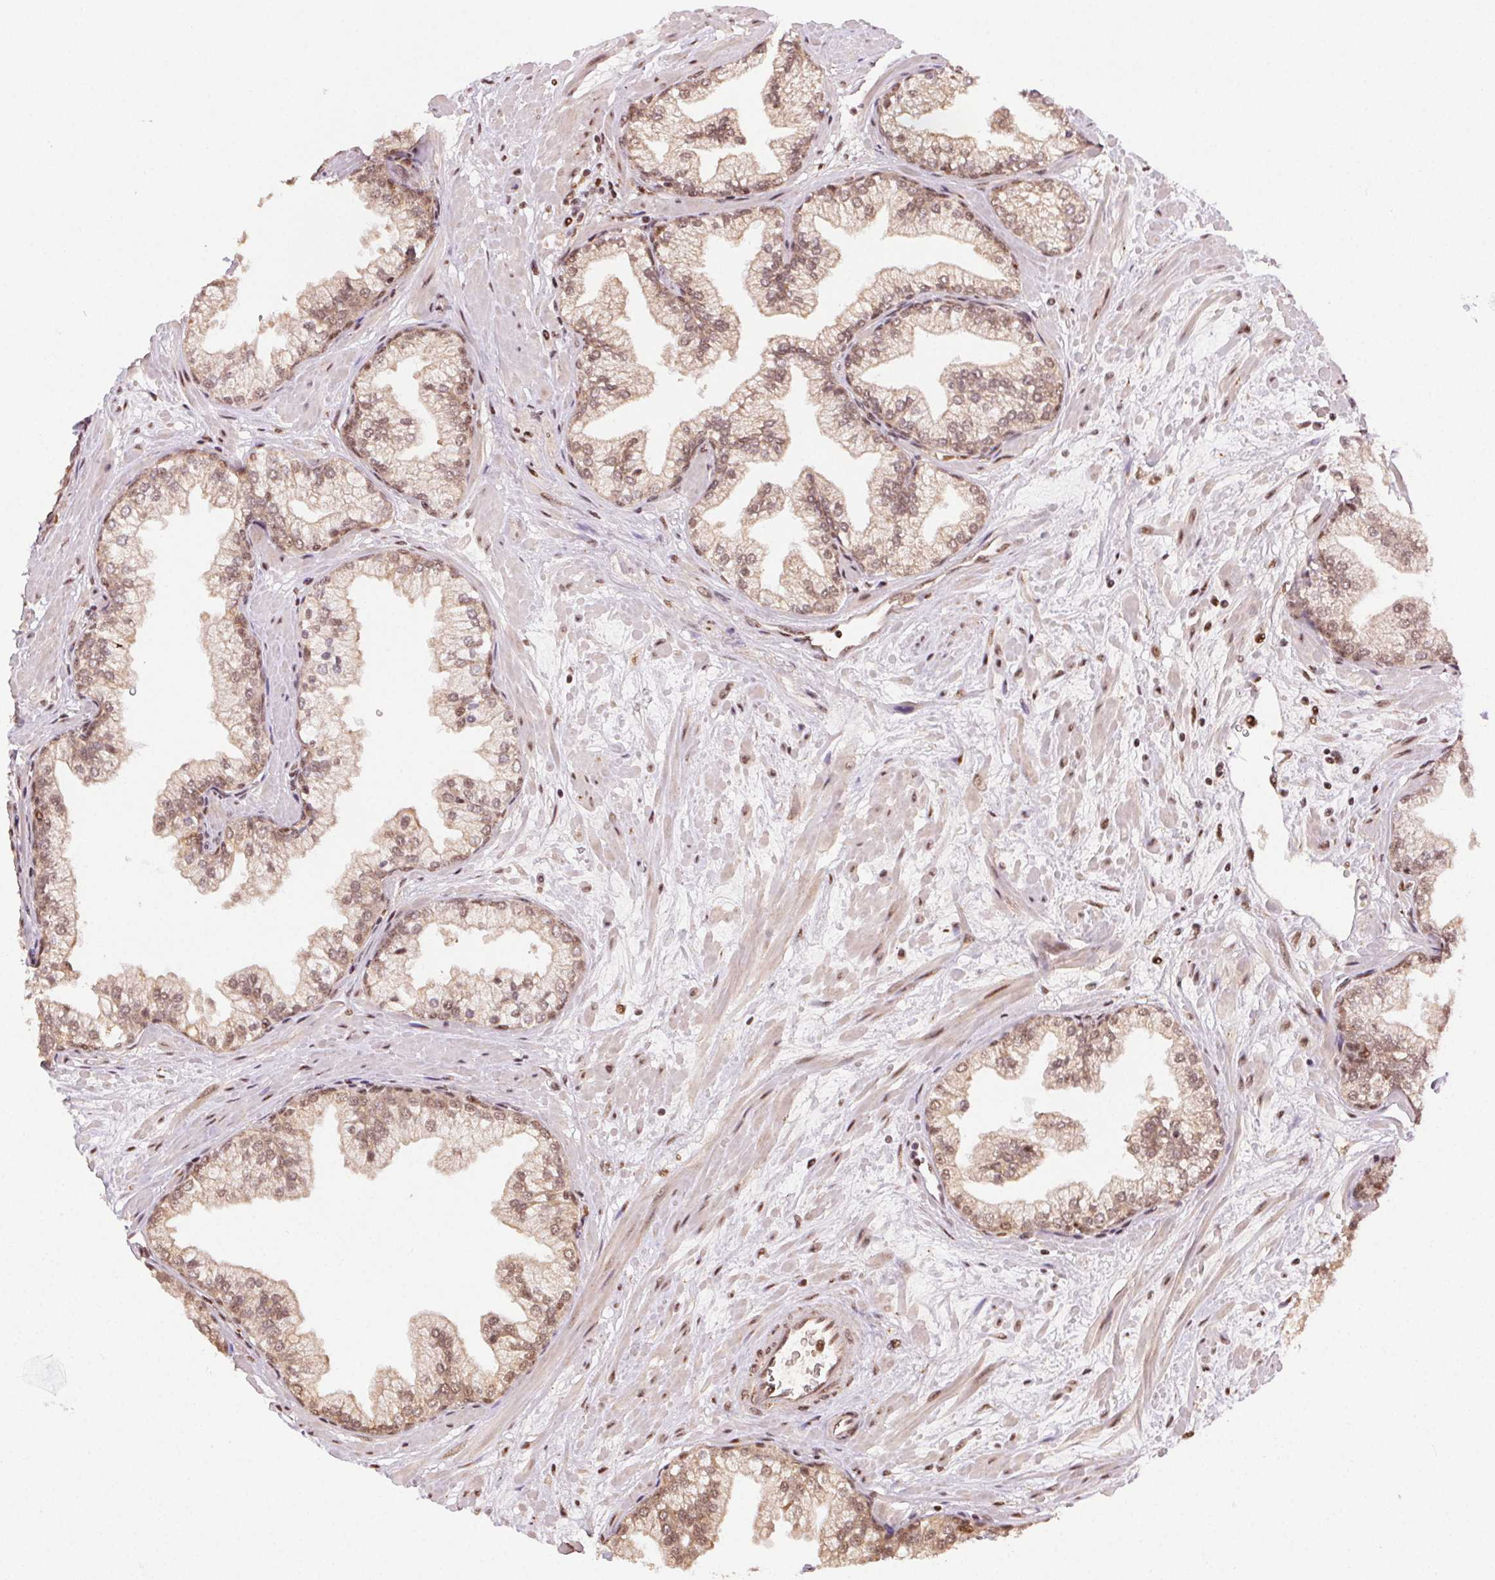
{"staining": {"intensity": "moderate", "quantity": ">75%", "location": "cytoplasmic/membranous,nuclear"}, "tissue": "prostate", "cell_type": "Glandular cells", "image_type": "normal", "snomed": [{"axis": "morphology", "description": "Normal tissue, NOS"}, {"axis": "topography", "description": "Prostate"}, {"axis": "topography", "description": "Peripheral nerve tissue"}], "caption": "Immunohistochemical staining of unremarkable human prostate displays >75% levels of moderate cytoplasmic/membranous,nuclear protein staining in approximately >75% of glandular cells. The staining was performed using DAB to visualize the protein expression in brown, while the nuclei were stained in blue with hematoxylin (Magnification: 20x).", "gene": "TREML4", "patient": {"sex": "male", "age": 61}}